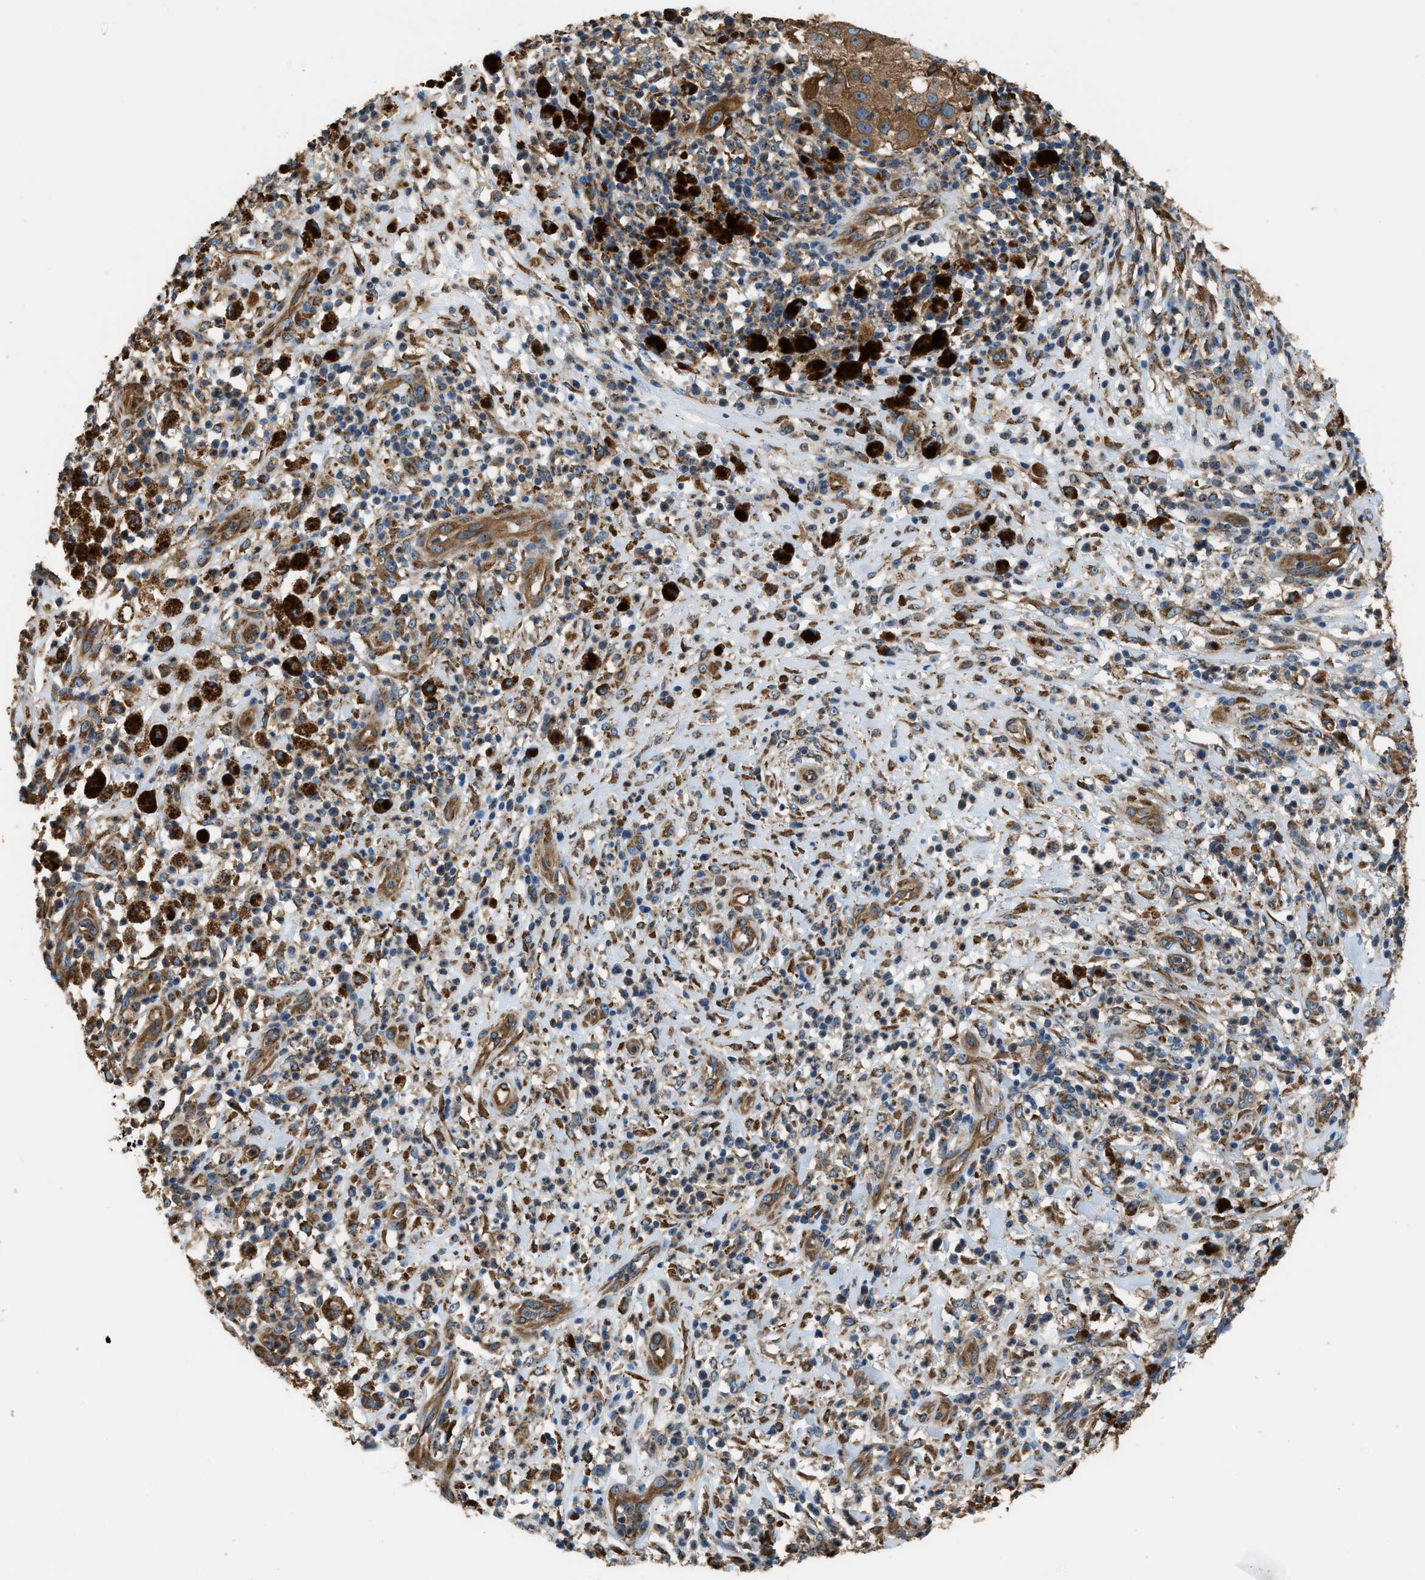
{"staining": {"intensity": "moderate", "quantity": ">75%", "location": "cytoplasmic/membranous"}, "tissue": "melanoma", "cell_type": "Tumor cells", "image_type": "cancer", "snomed": [{"axis": "morphology", "description": "Necrosis, NOS"}, {"axis": "morphology", "description": "Malignant melanoma, NOS"}, {"axis": "topography", "description": "Skin"}], "caption": "IHC of human melanoma displays medium levels of moderate cytoplasmic/membranous staining in approximately >75% of tumor cells.", "gene": "TRPC1", "patient": {"sex": "female", "age": 87}}